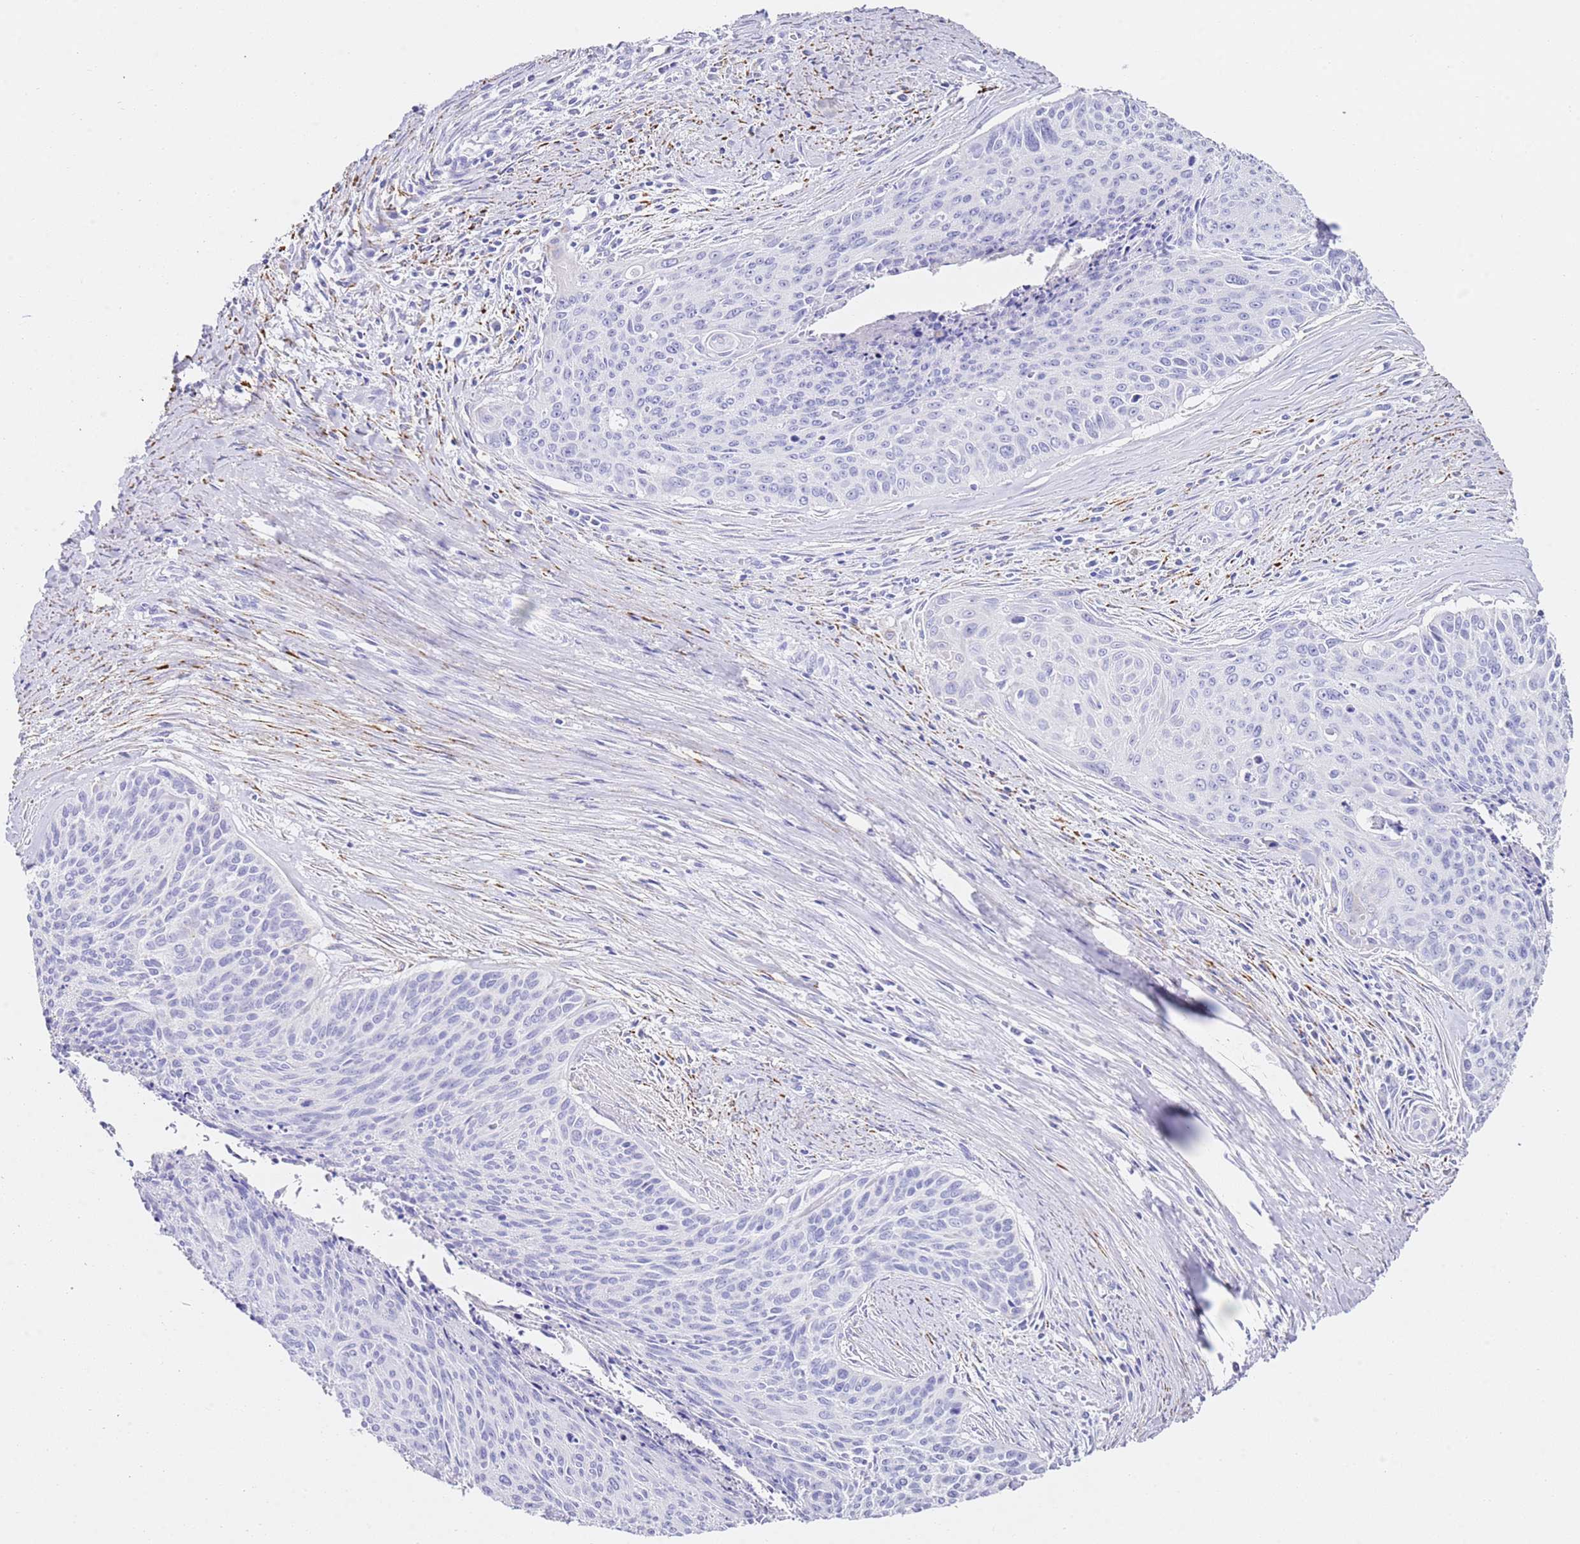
{"staining": {"intensity": "negative", "quantity": "none", "location": "none"}, "tissue": "cervical cancer", "cell_type": "Tumor cells", "image_type": "cancer", "snomed": [{"axis": "morphology", "description": "Squamous cell carcinoma, NOS"}, {"axis": "topography", "description": "Cervix"}], "caption": "High magnification brightfield microscopy of squamous cell carcinoma (cervical) stained with DAB (brown) and counterstained with hematoxylin (blue): tumor cells show no significant expression. (Brightfield microscopy of DAB immunohistochemistry (IHC) at high magnification).", "gene": "PTBP2", "patient": {"sex": "female", "age": 55}}